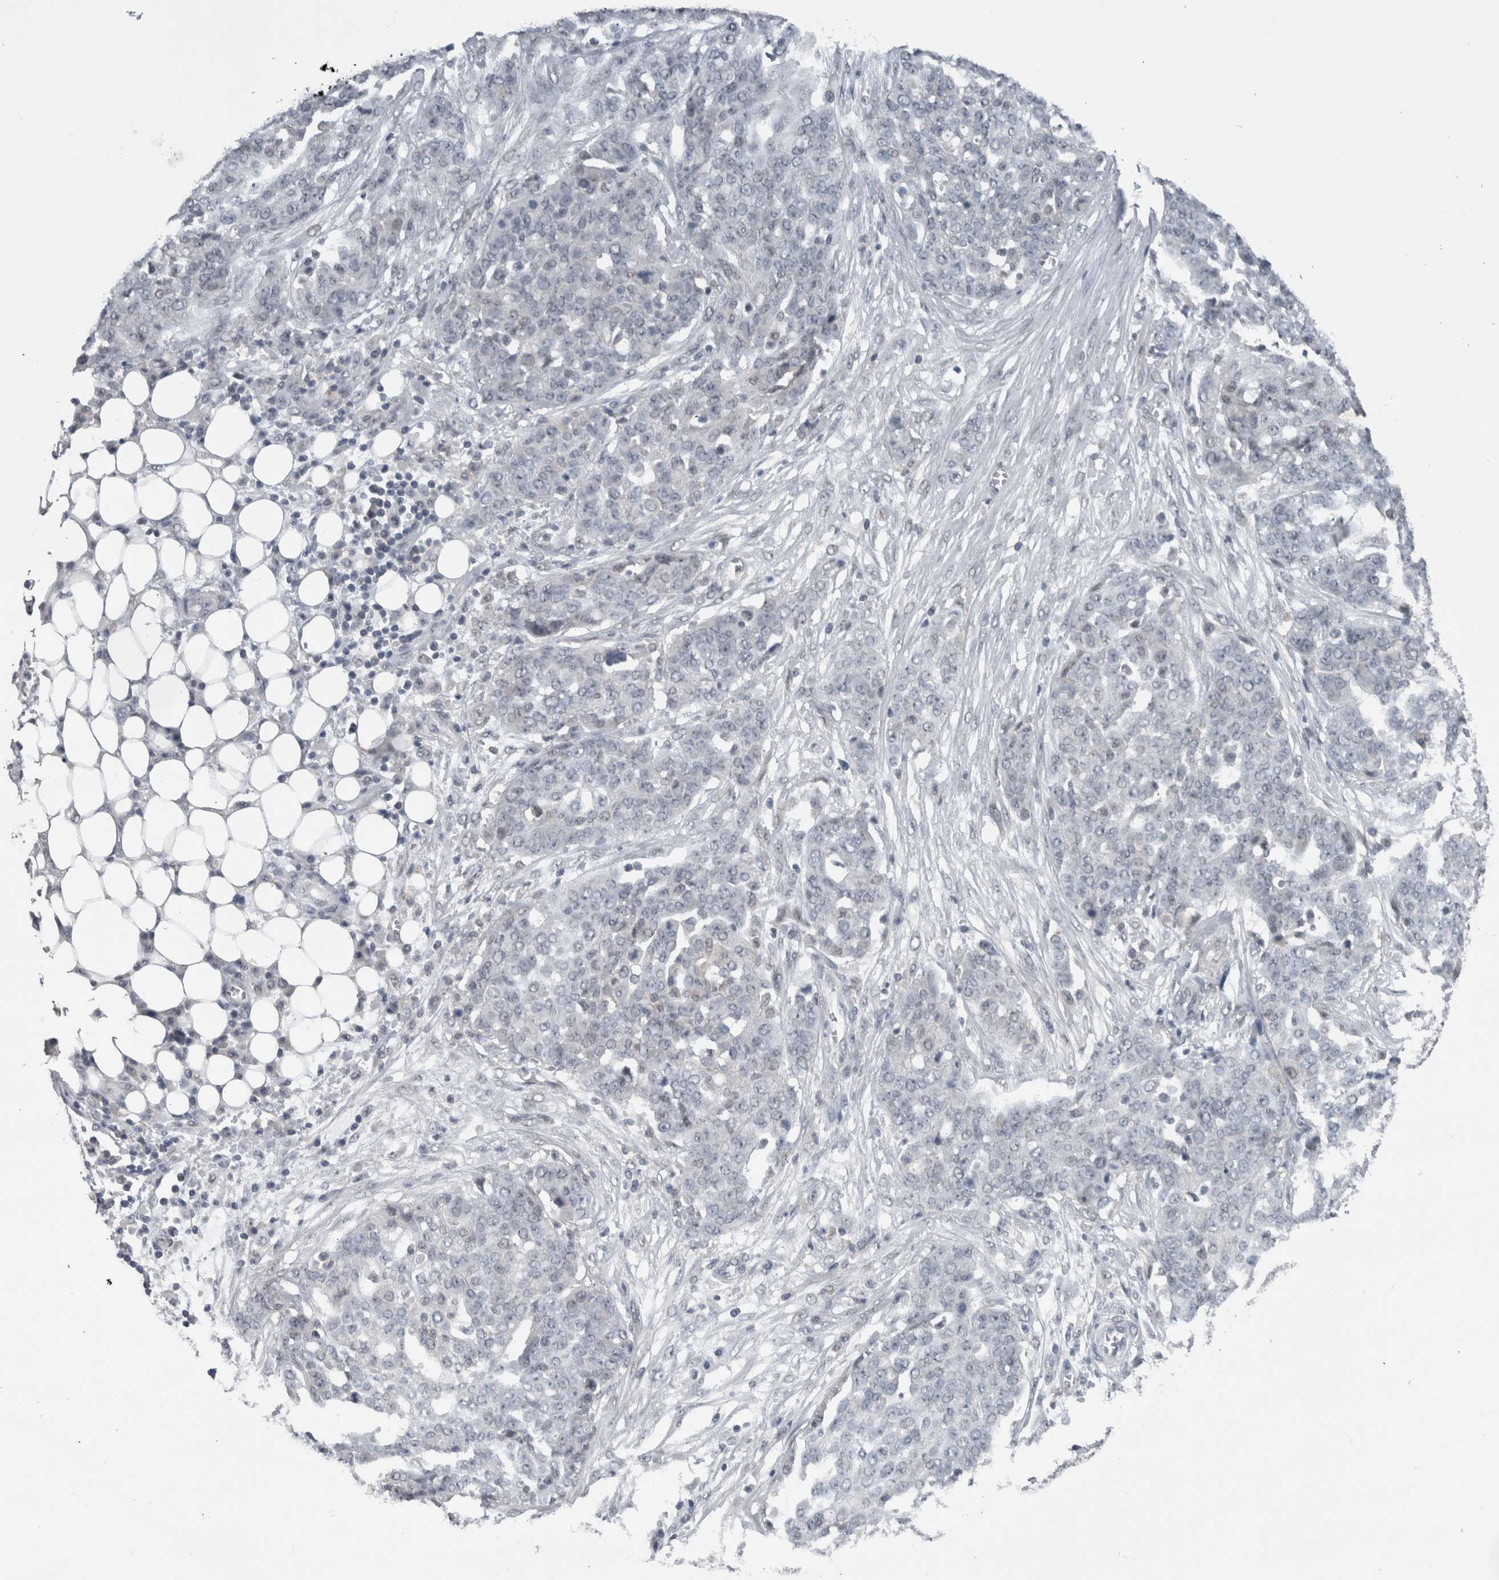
{"staining": {"intensity": "negative", "quantity": "none", "location": "none"}, "tissue": "ovarian cancer", "cell_type": "Tumor cells", "image_type": "cancer", "snomed": [{"axis": "morphology", "description": "Cystadenocarcinoma, serous, NOS"}, {"axis": "topography", "description": "Soft tissue"}, {"axis": "topography", "description": "Ovary"}], "caption": "The IHC histopathology image has no significant positivity in tumor cells of ovarian cancer (serous cystadenocarcinoma) tissue.", "gene": "ZBTB21", "patient": {"sex": "female", "age": 57}}